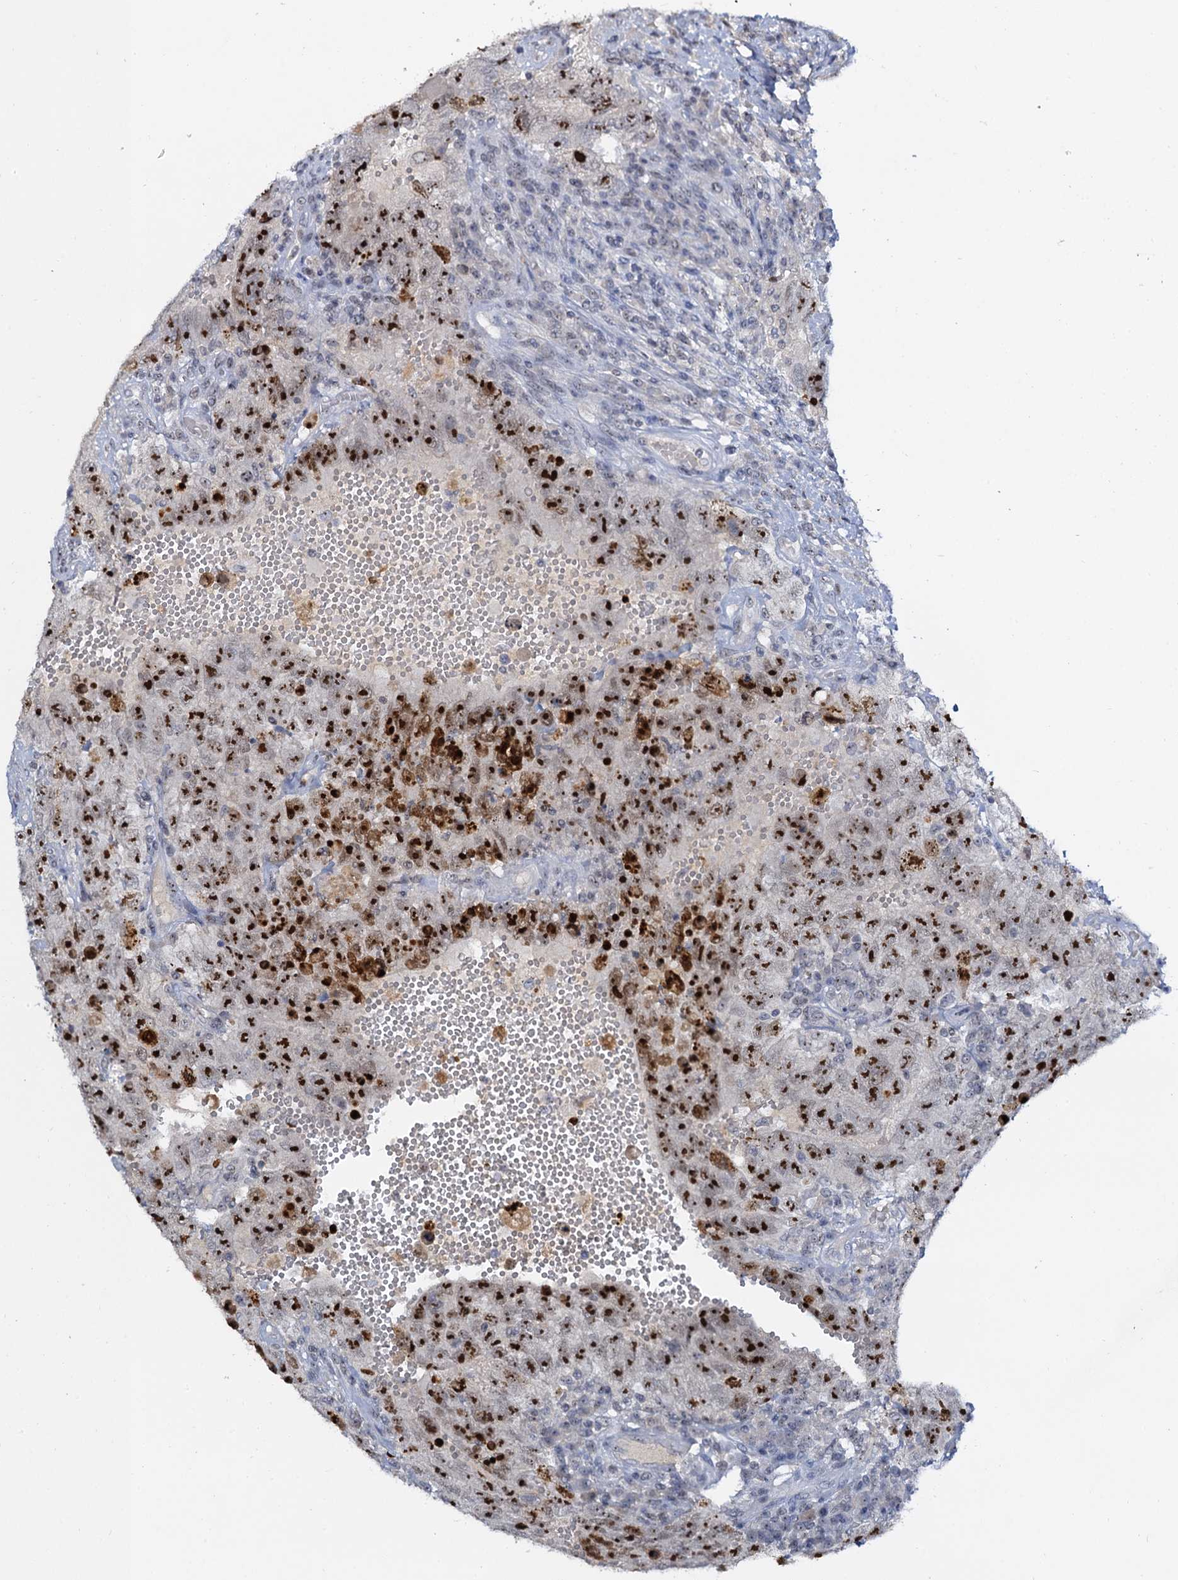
{"staining": {"intensity": "strong", "quantity": ">75%", "location": "nuclear"}, "tissue": "testis cancer", "cell_type": "Tumor cells", "image_type": "cancer", "snomed": [{"axis": "morphology", "description": "Carcinoma, Embryonal, NOS"}, {"axis": "topography", "description": "Testis"}], "caption": "This is a micrograph of IHC staining of testis embryonal carcinoma, which shows strong positivity in the nuclear of tumor cells.", "gene": "NOP2", "patient": {"sex": "male", "age": 26}}